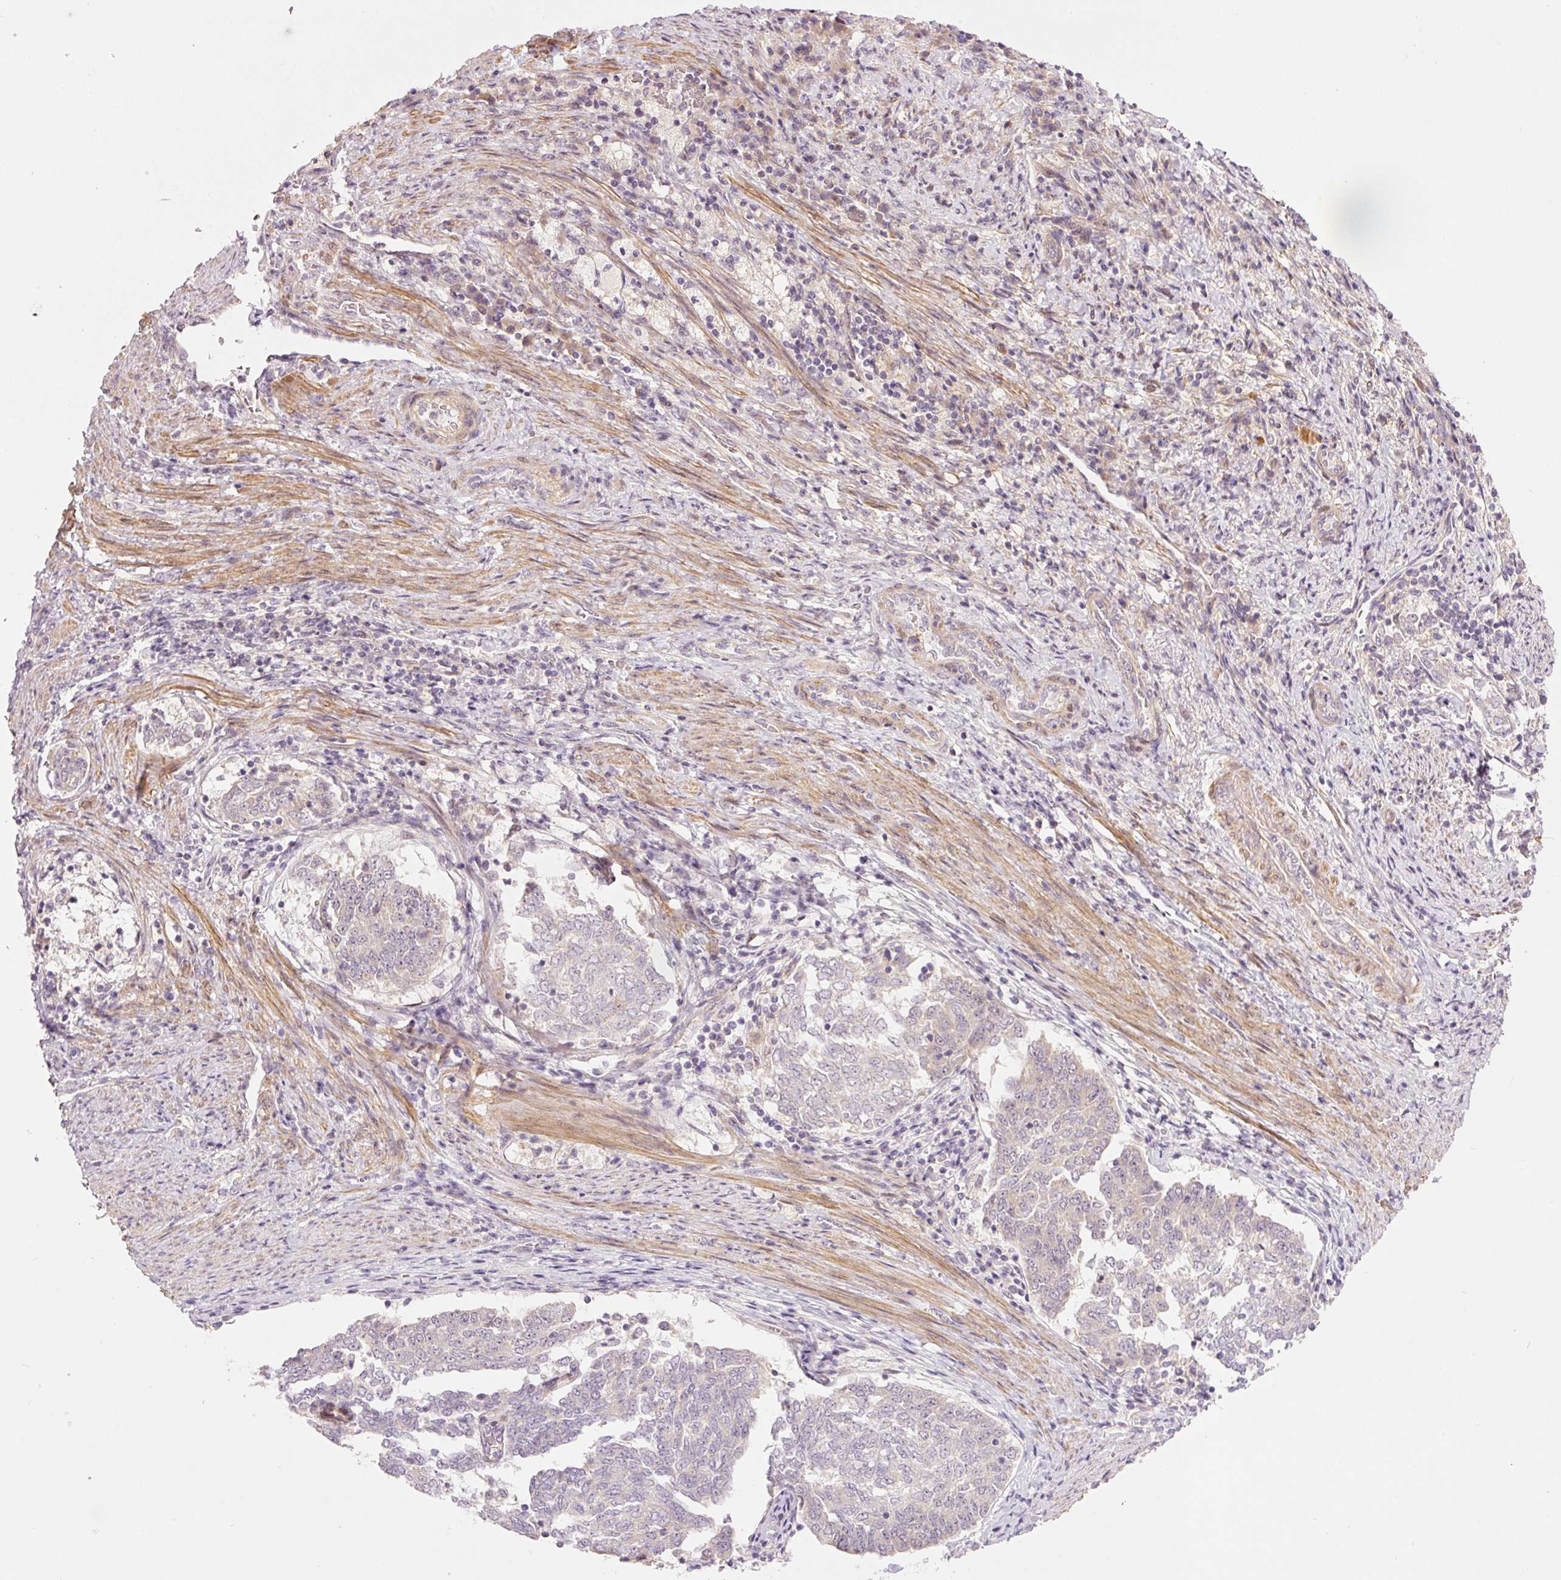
{"staining": {"intensity": "weak", "quantity": "<25%", "location": "cytoplasmic/membranous"}, "tissue": "endometrial cancer", "cell_type": "Tumor cells", "image_type": "cancer", "snomed": [{"axis": "morphology", "description": "Adenocarcinoma, NOS"}, {"axis": "topography", "description": "Endometrium"}], "caption": "Immunohistochemistry histopathology image of neoplastic tissue: human endometrial cancer (adenocarcinoma) stained with DAB (3,3'-diaminobenzidine) shows no significant protein positivity in tumor cells.", "gene": "SLC29A3", "patient": {"sex": "female", "age": 80}}